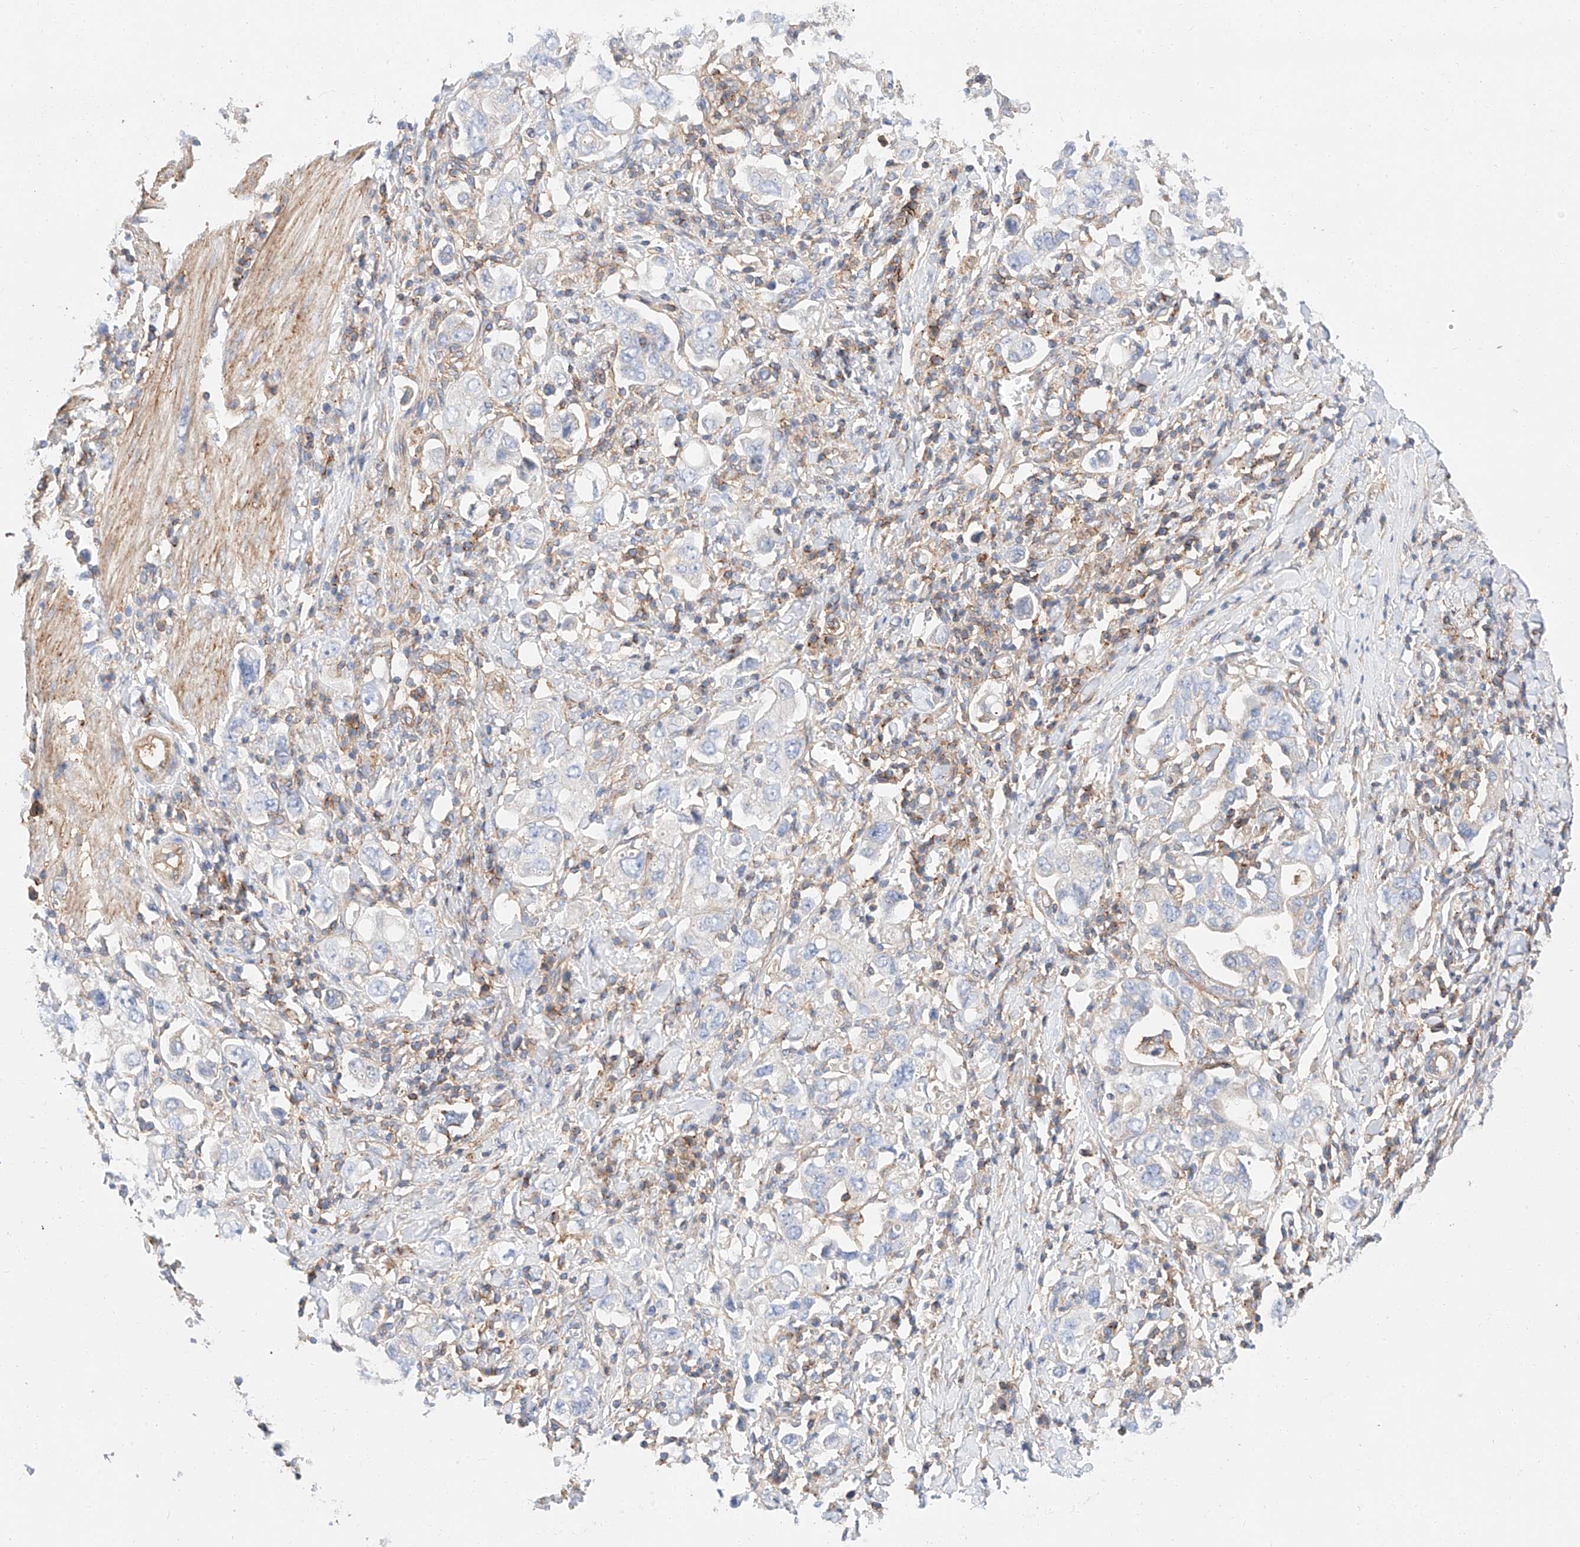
{"staining": {"intensity": "negative", "quantity": "none", "location": "none"}, "tissue": "stomach cancer", "cell_type": "Tumor cells", "image_type": "cancer", "snomed": [{"axis": "morphology", "description": "Adenocarcinoma, NOS"}, {"axis": "topography", "description": "Stomach, upper"}], "caption": "Immunohistochemistry of stomach cancer (adenocarcinoma) exhibits no staining in tumor cells. (Immunohistochemistry (ihc), brightfield microscopy, high magnification).", "gene": "HAUS4", "patient": {"sex": "male", "age": 62}}